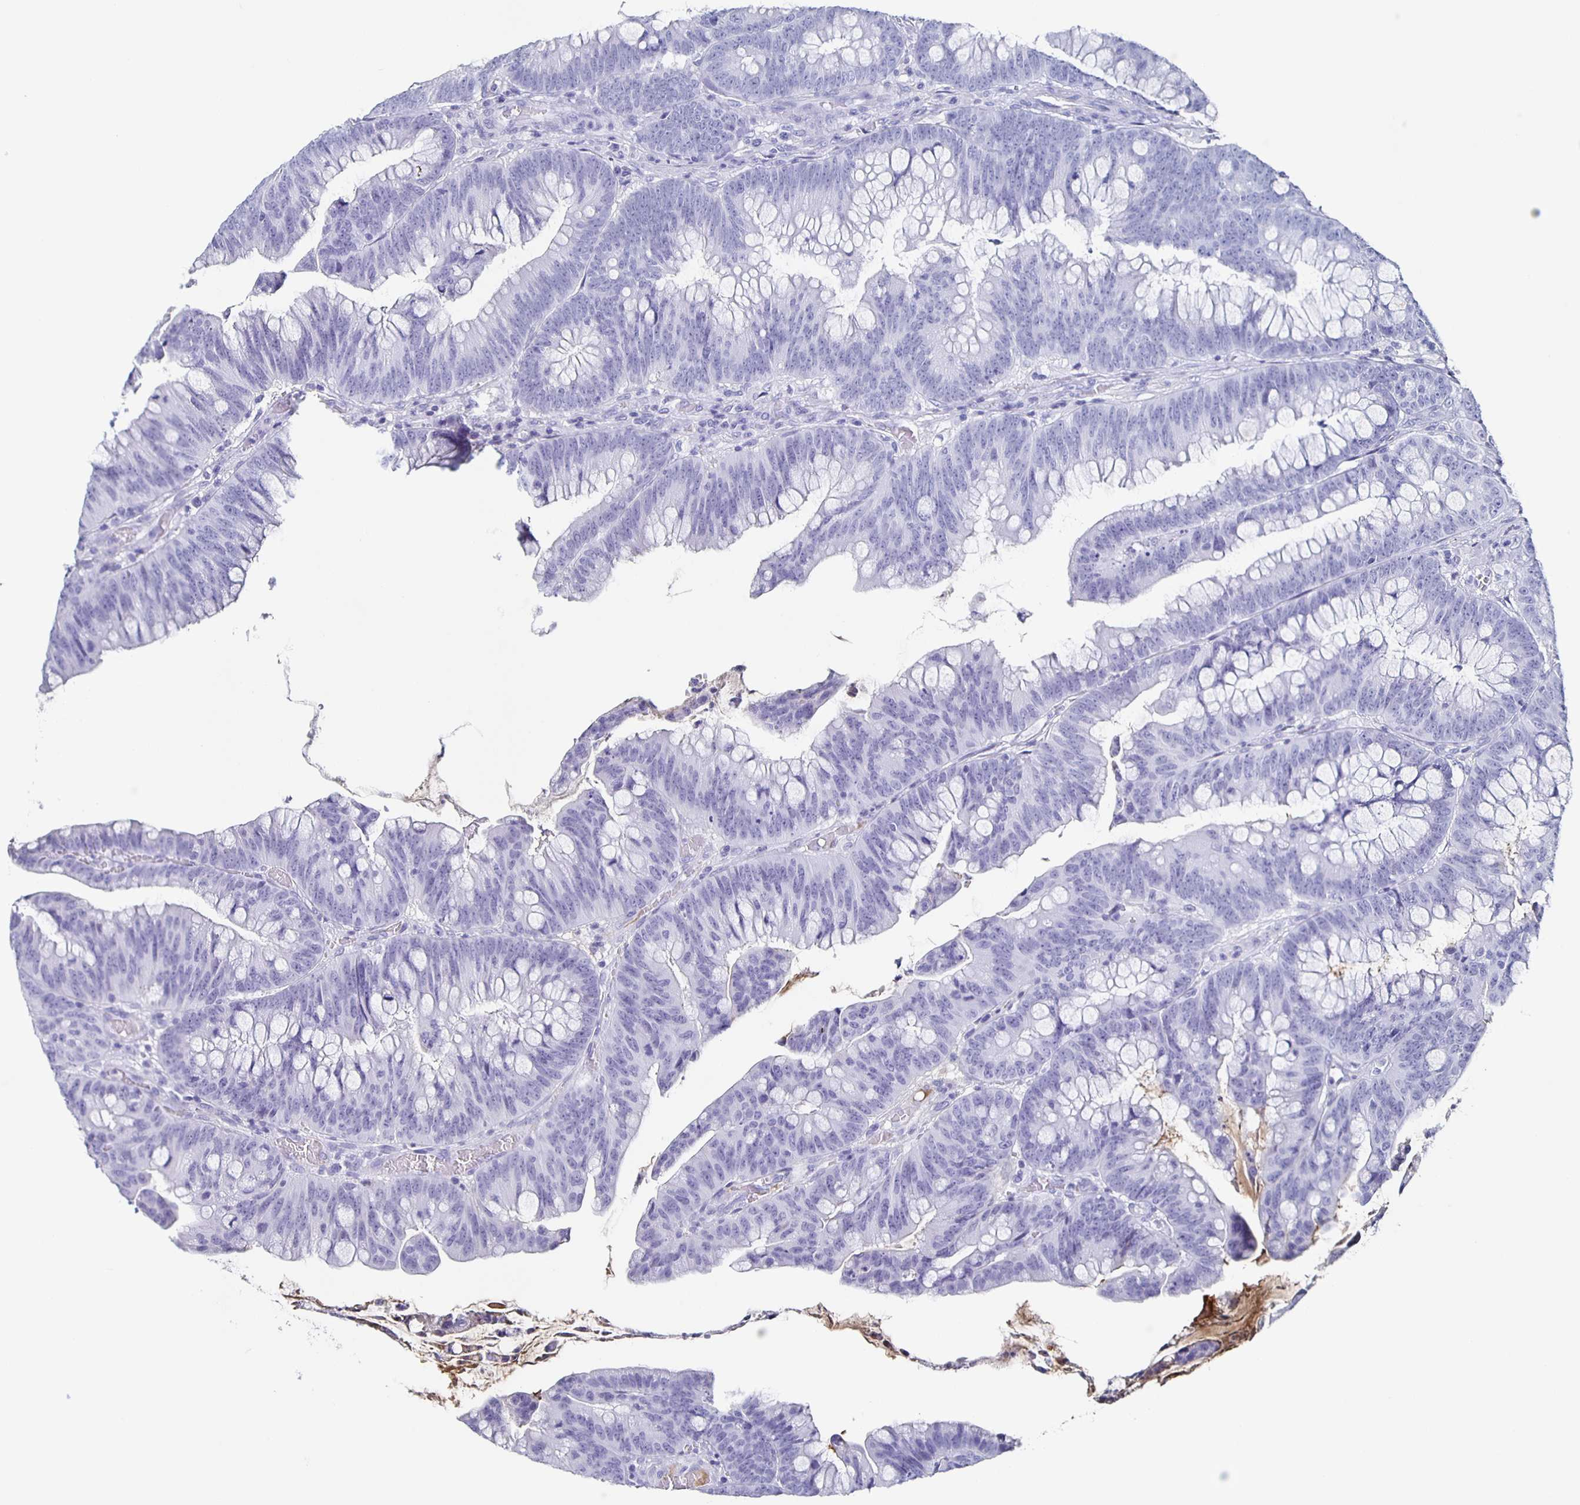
{"staining": {"intensity": "negative", "quantity": "none", "location": "none"}, "tissue": "colorectal cancer", "cell_type": "Tumor cells", "image_type": "cancer", "snomed": [{"axis": "morphology", "description": "Adenocarcinoma, NOS"}, {"axis": "topography", "description": "Colon"}], "caption": "Colorectal cancer was stained to show a protein in brown. There is no significant positivity in tumor cells.", "gene": "FGA", "patient": {"sex": "male", "age": 62}}